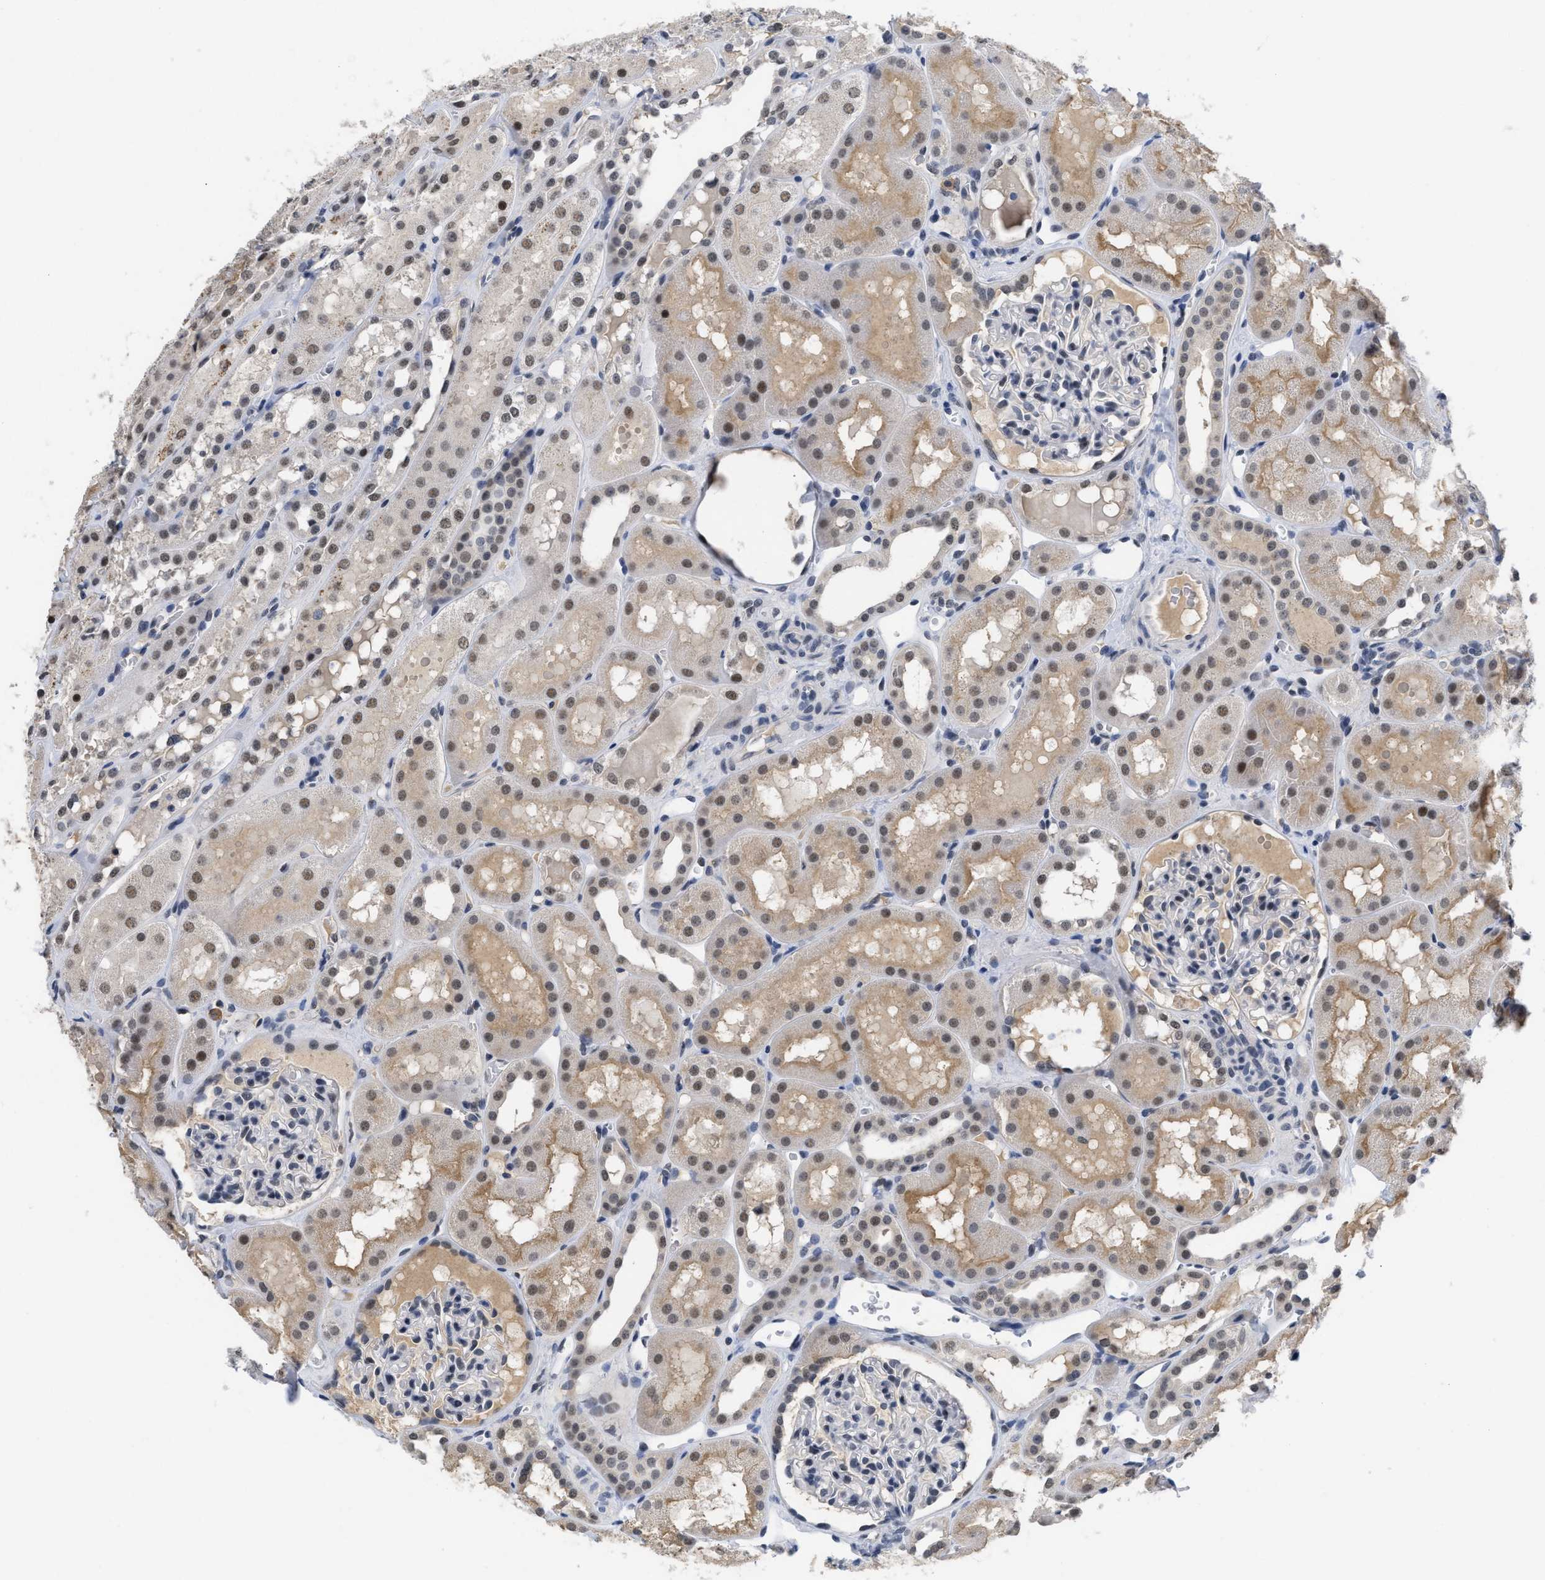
{"staining": {"intensity": "moderate", "quantity": "<25%", "location": "nuclear"}, "tissue": "kidney", "cell_type": "Cells in glomeruli", "image_type": "normal", "snomed": [{"axis": "morphology", "description": "Normal tissue, NOS"}, {"axis": "topography", "description": "Kidney"}, {"axis": "topography", "description": "Urinary bladder"}], "caption": "Immunohistochemical staining of benign kidney shows moderate nuclear protein expression in about <25% of cells in glomeruli. (Brightfield microscopy of DAB IHC at high magnification).", "gene": "GGNBP2", "patient": {"sex": "male", "age": 16}}